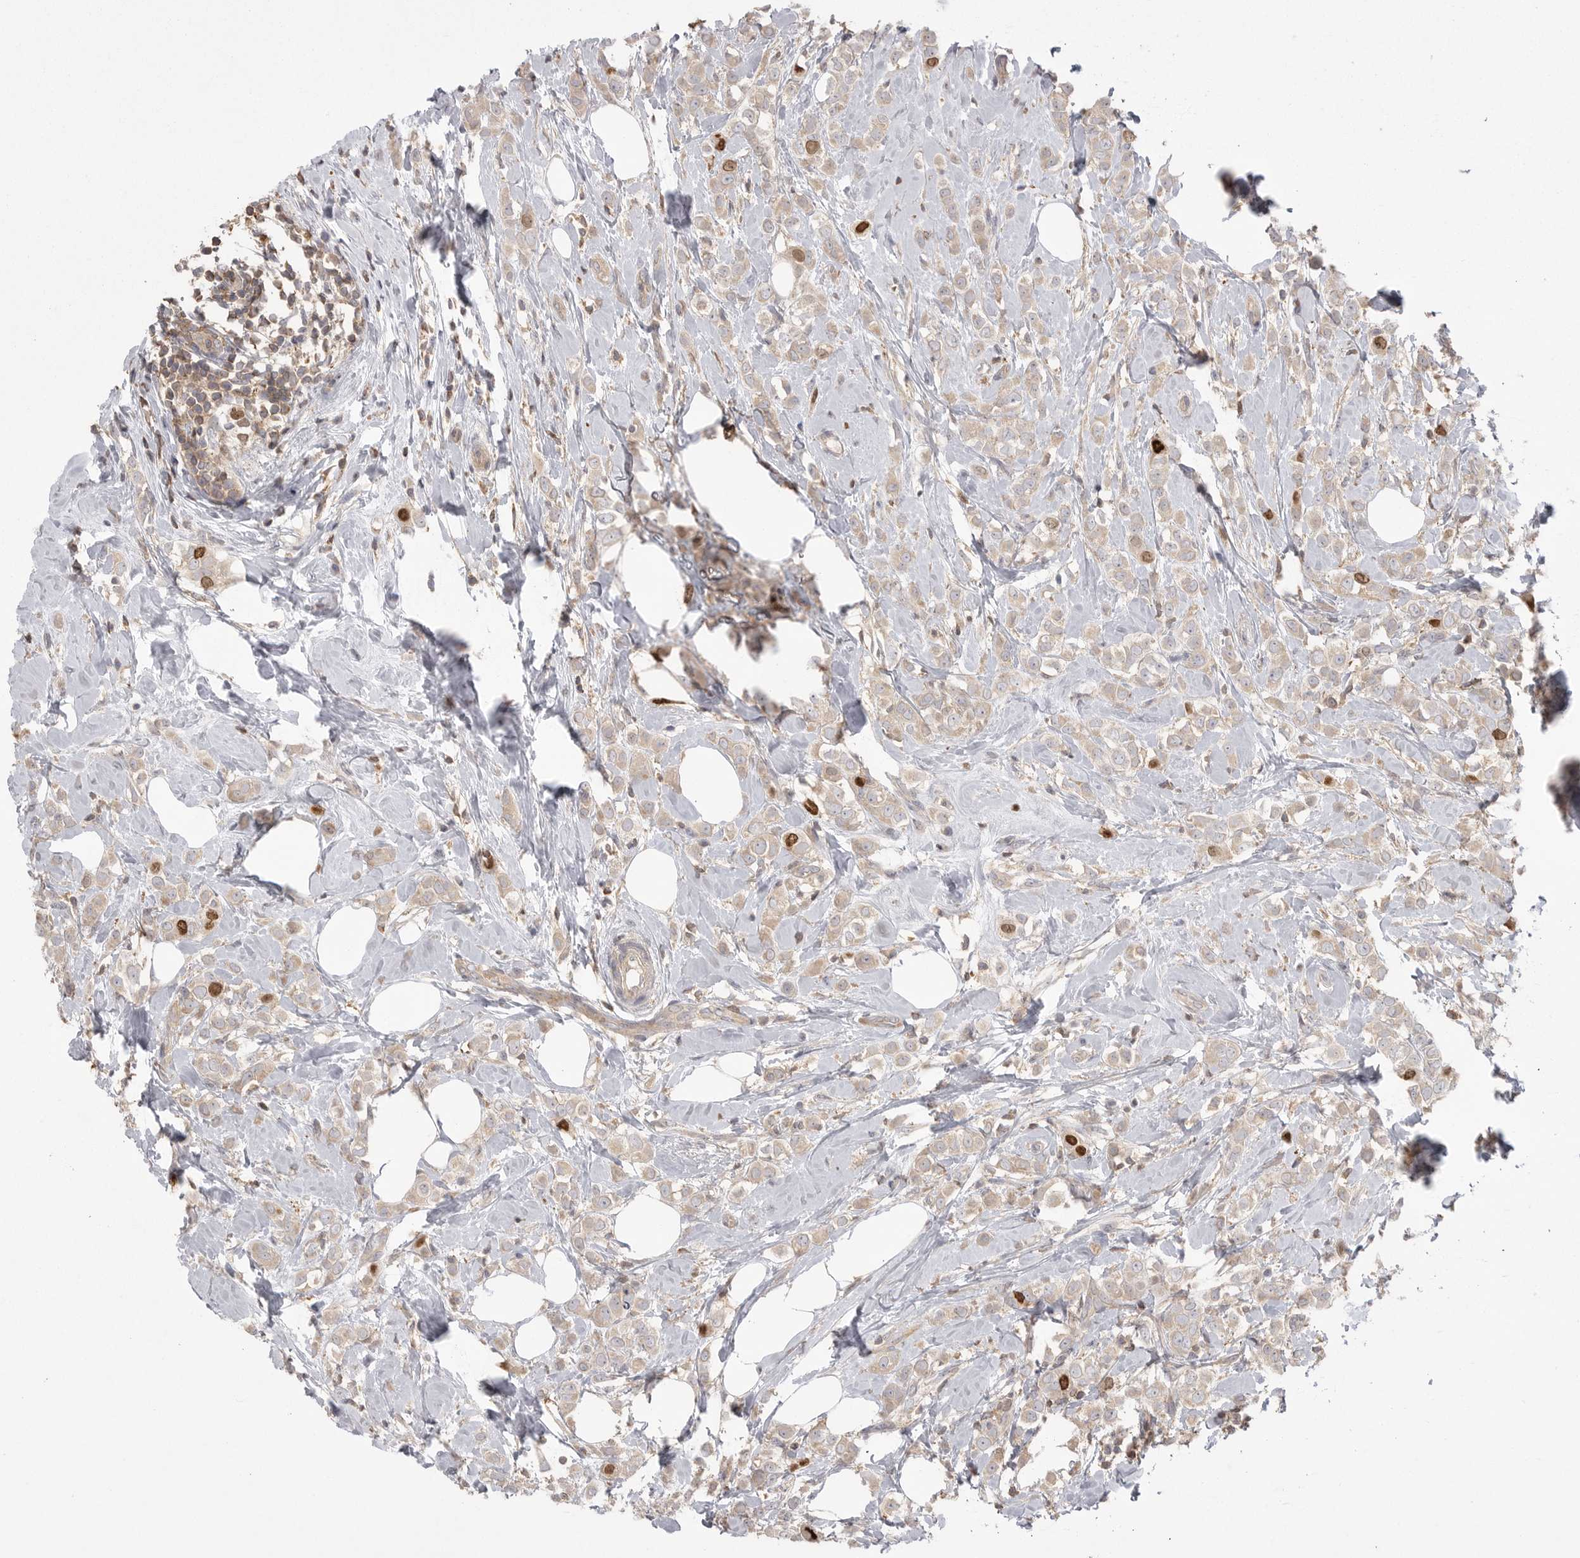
{"staining": {"intensity": "strong", "quantity": "<25%", "location": "cytoplasmic/membranous,nuclear"}, "tissue": "breast cancer", "cell_type": "Tumor cells", "image_type": "cancer", "snomed": [{"axis": "morphology", "description": "Lobular carcinoma"}, {"axis": "topography", "description": "Breast"}], "caption": "Strong cytoplasmic/membranous and nuclear staining is seen in approximately <25% of tumor cells in lobular carcinoma (breast).", "gene": "TOP2A", "patient": {"sex": "female", "age": 47}}